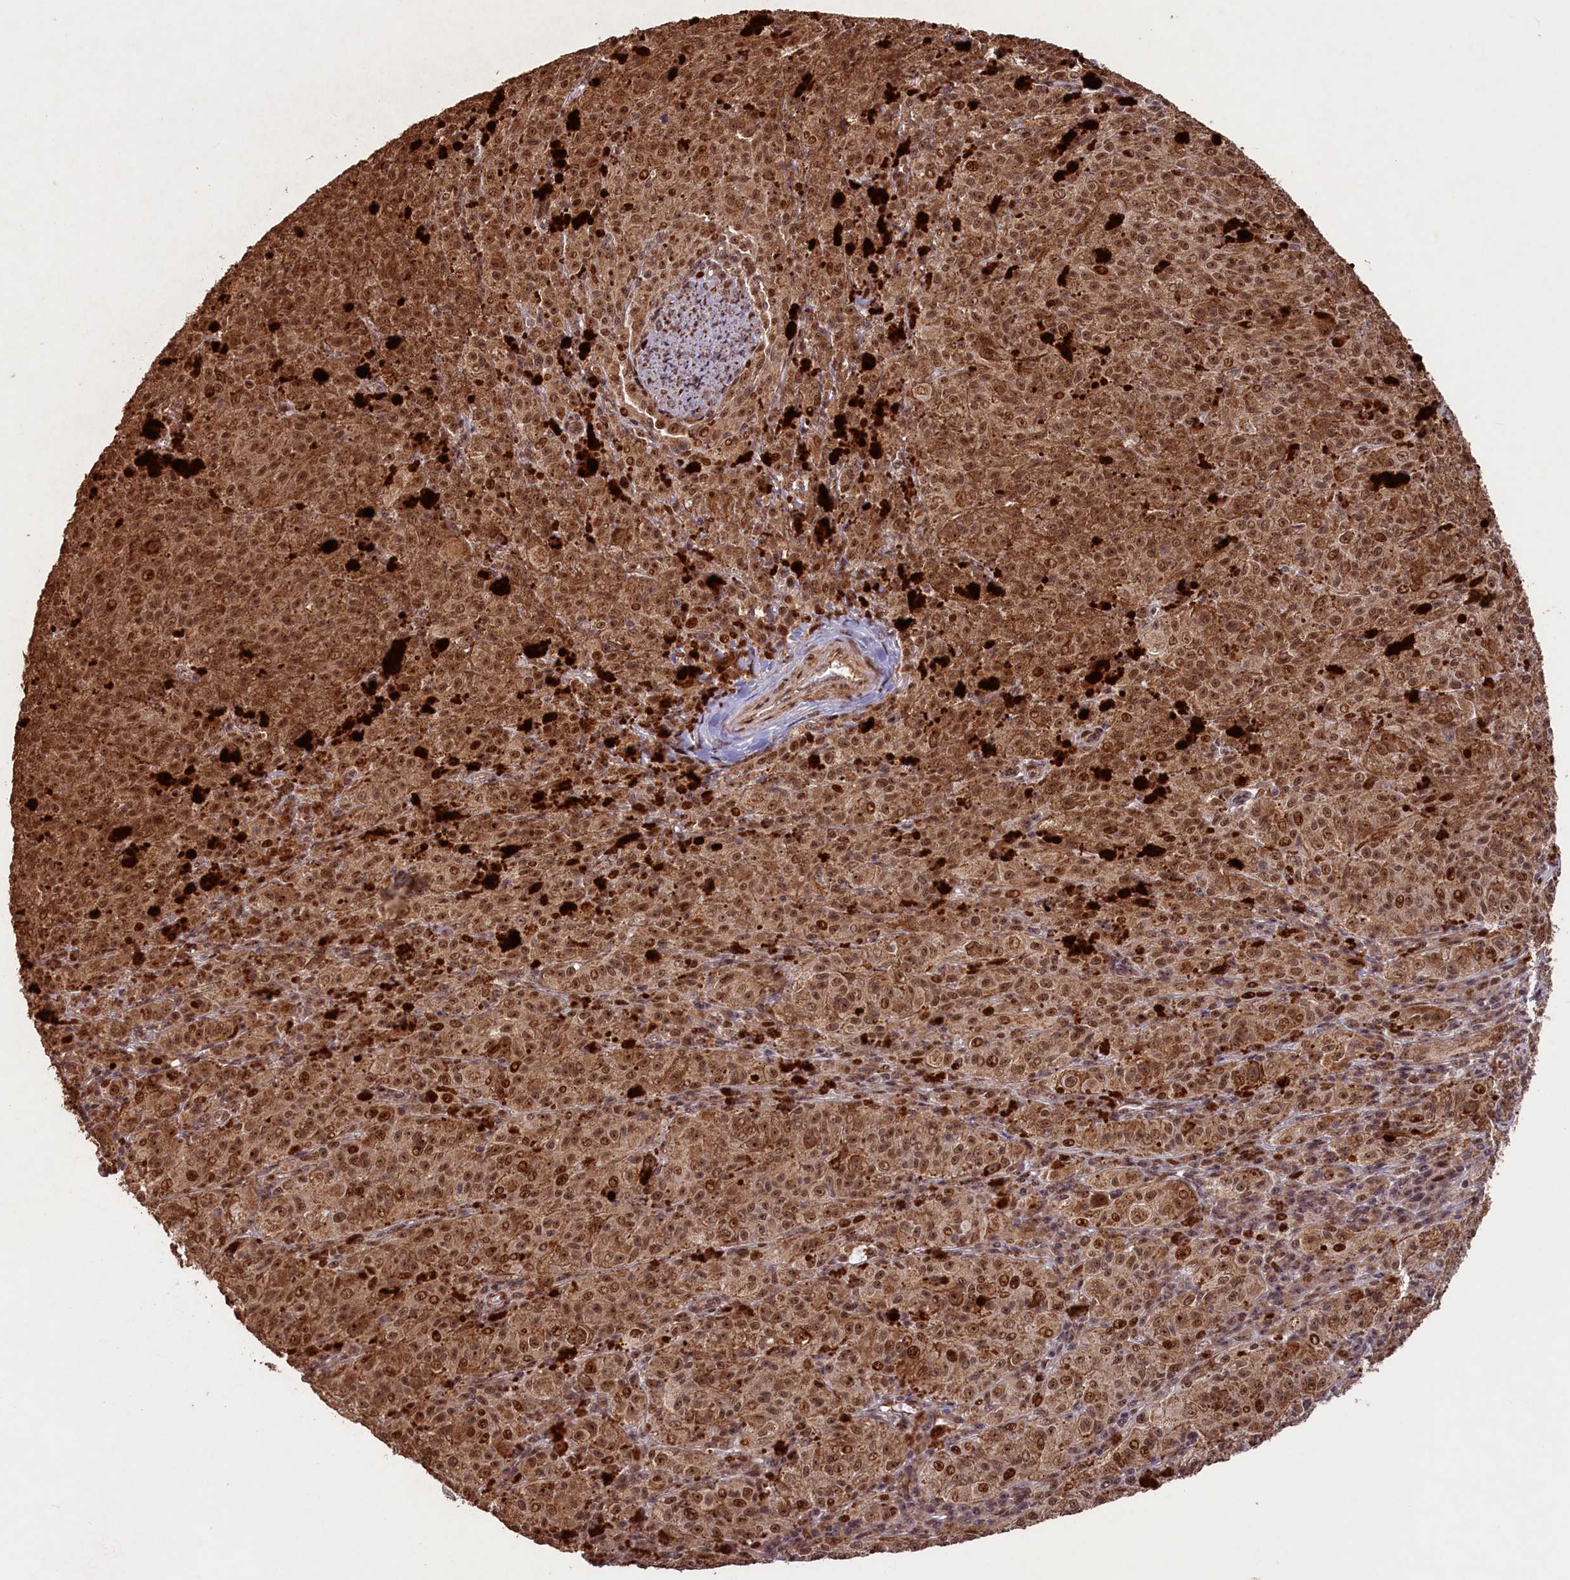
{"staining": {"intensity": "strong", "quantity": ">75%", "location": "cytoplasmic/membranous,nuclear"}, "tissue": "melanoma", "cell_type": "Tumor cells", "image_type": "cancer", "snomed": [{"axis": "morphology", "description": "Malignant melanoma, NOS"}, {"axis": "topography", "description": "Skin"}], "caption": "A high-resolution photomicrograph shows immunohistochemistry staining of malignant melanoma, which exhibits strong cytoplasmic/membranous and nuclear staining in approximately >75% of tumor cells.", "gene": "SHPRH", "patient": {"sex": "female", "age": 52}}